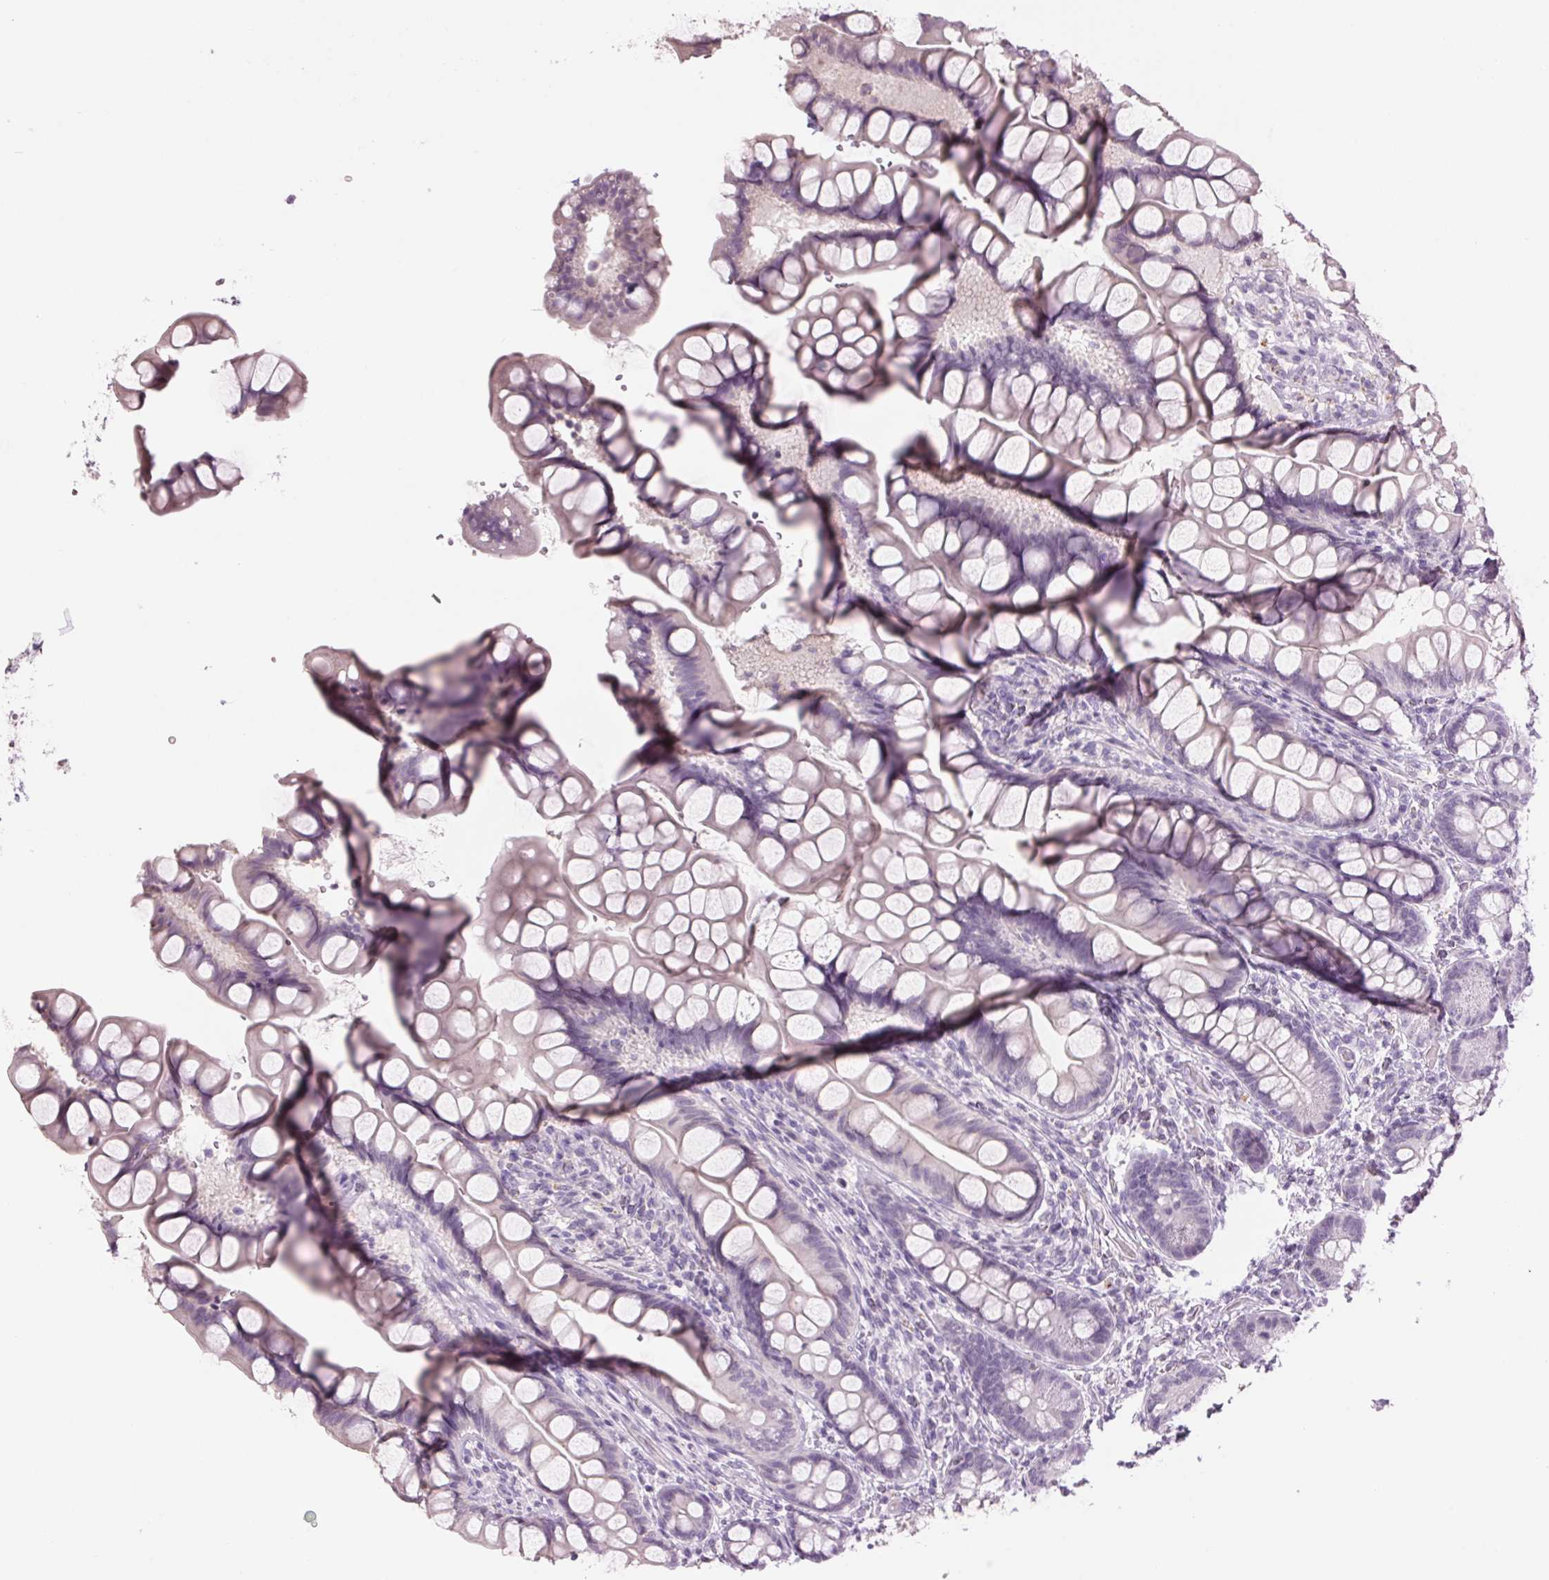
{"staining": {"intensity": "negative", "quantity": "none", "location": "none"}, "tissue": "small intestine", "cell_type": "Glandular cells", "image_type": "normal", "snomed": [{"axis": "morphology", "description": "Normal tissue, NOS"}, {"axis": "topography", "description": "Small intestine"}], "caption": "Immunohistochemistry image of benign small intestine: human small intestine stained with DAB (3,3'-diaminobenzidine) shows no significant protein expression in glandular cells.", "gene": "MPO", "patient": {"sex": "male", "age": 70}}